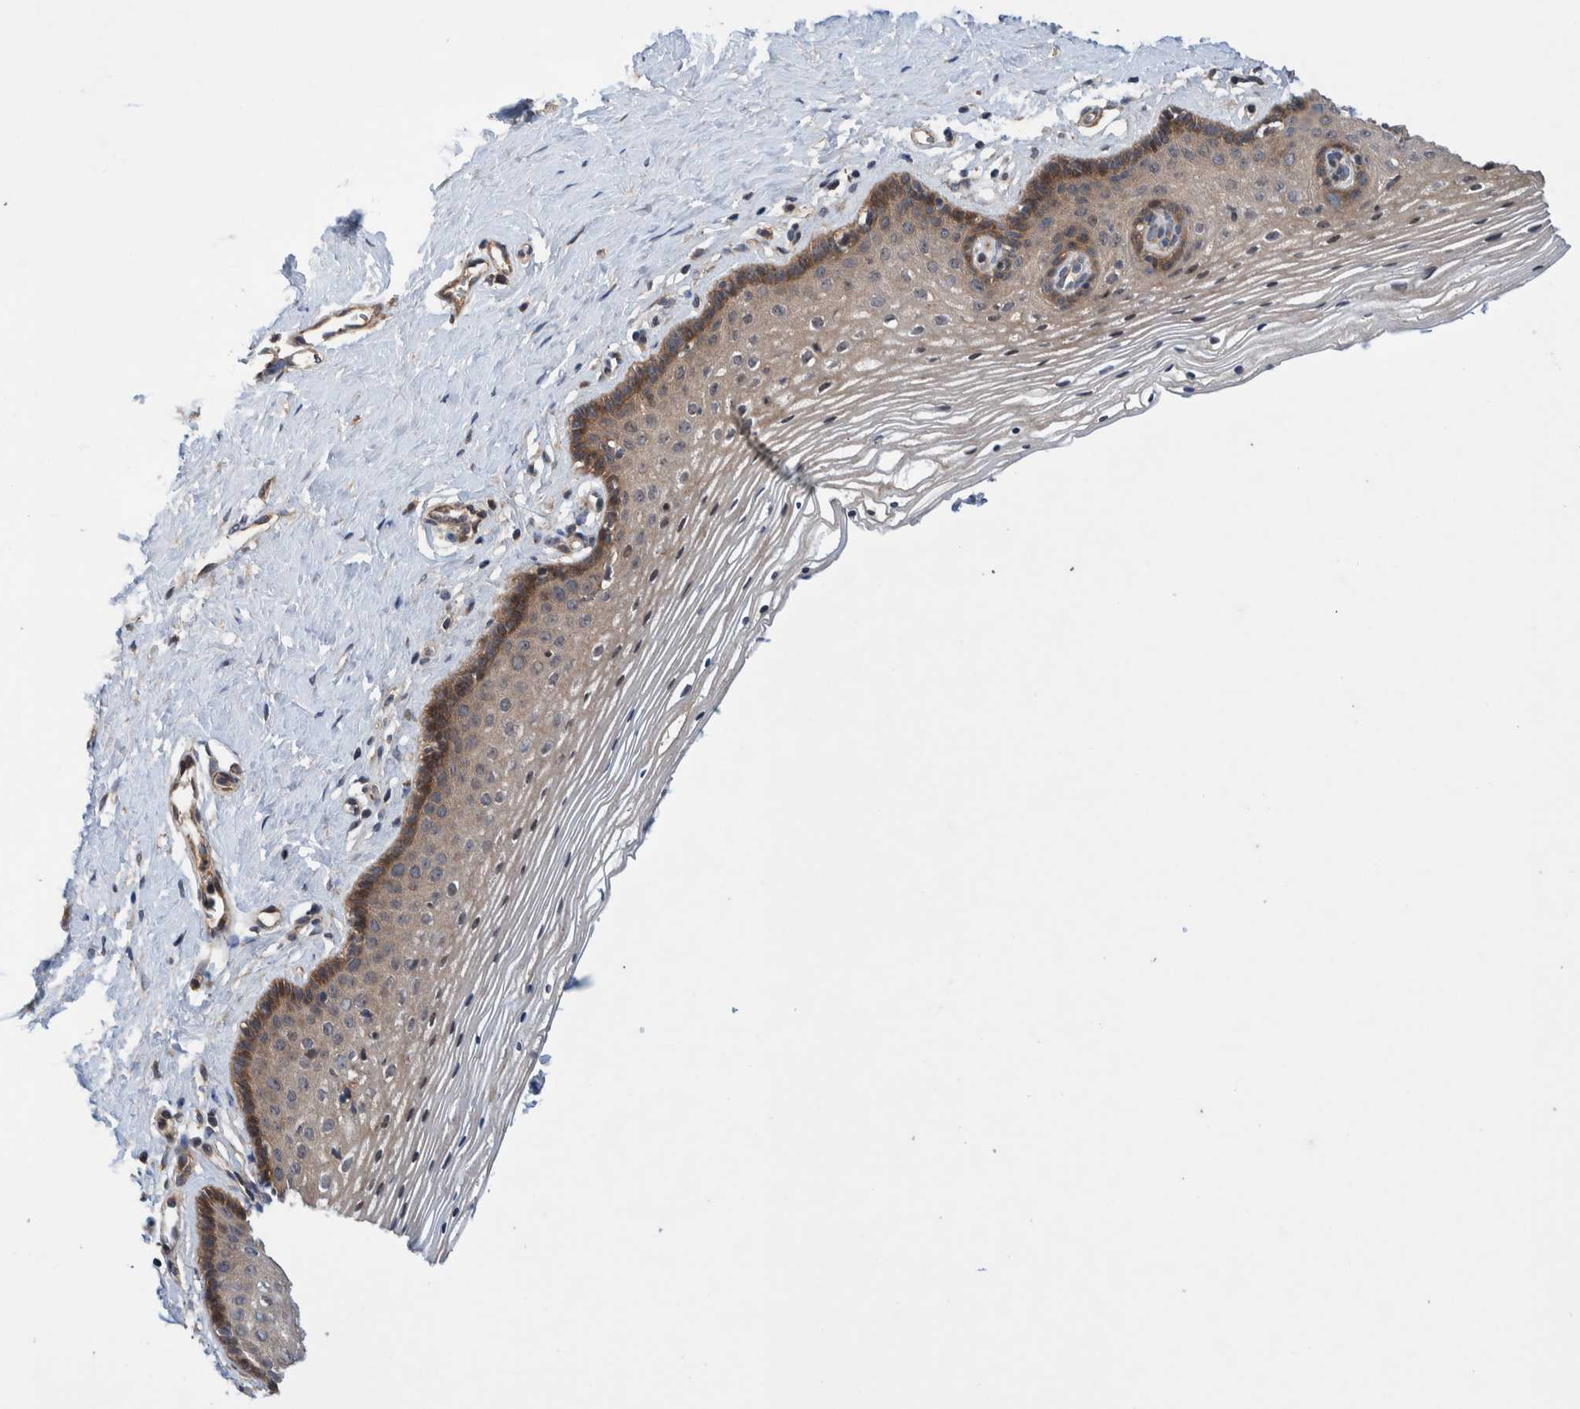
{"staining": {"intensity": "moderate", "quantity": ">75%", "location": "cytoplasmic/membranous"}, "tissue": "vagina", "cell_type": "Squamous epithelial cells", "image_type": "normal", "snomed": [{"axis": "morphology", "description": "Normal tissue, NOS"}, {"axis": "topography", "description": "Vagina"}], "caption": "Protein staining of normal vagina exhibits moderate cytoplasmic/membranous expression in approximately >75% of squamous epithelial cells. (DAB (3,3'-diaminobenzidine) IHC, brown staining for protein, blue staining for nuclei).", "gene": "PIK3R6", "patient": {"sex": "female", "age": 32}}